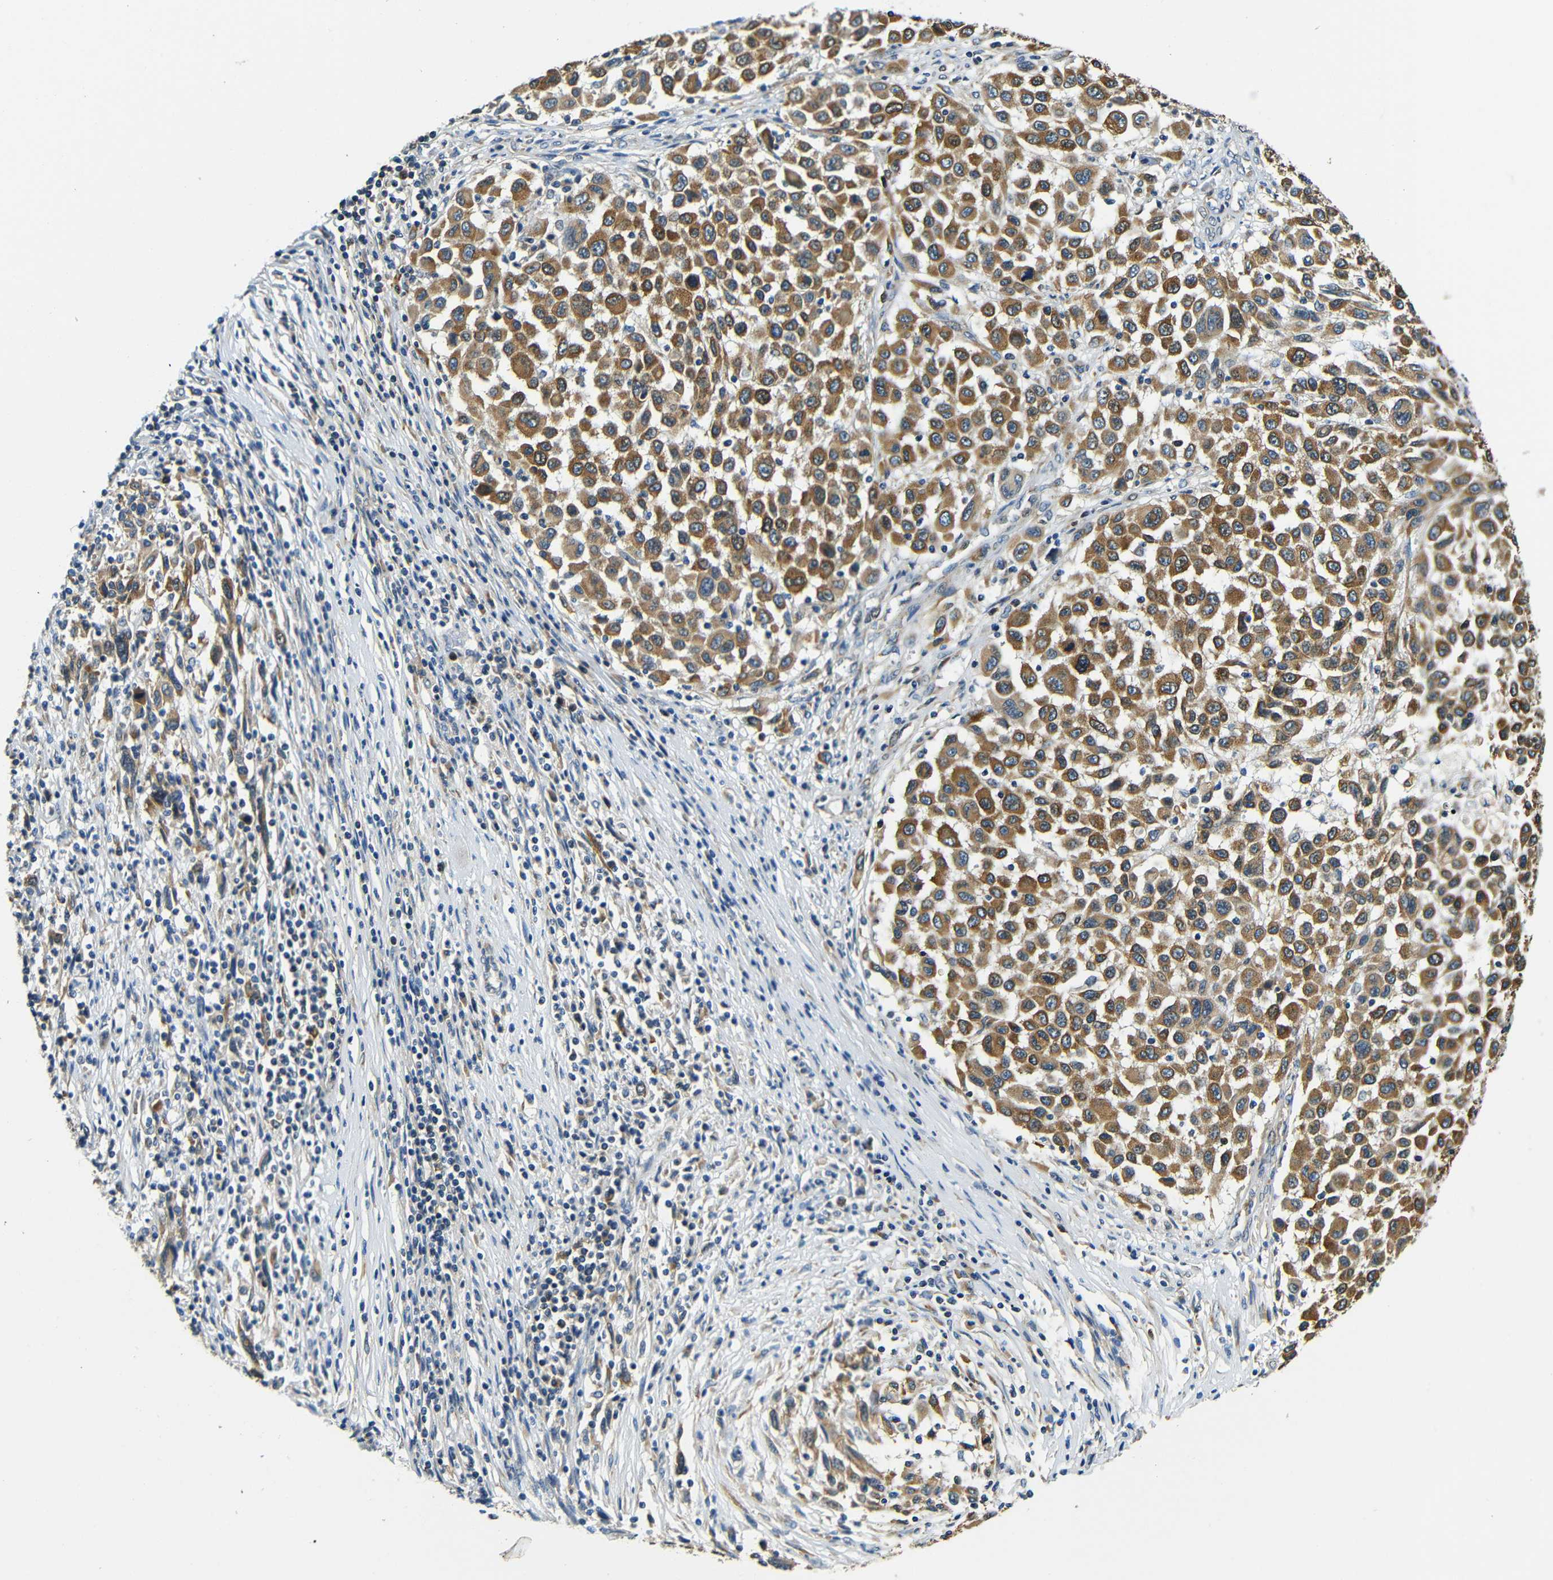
{"staining": {"intensity": "strong", "quantity": ">75%", "location": "cytoplasmic/membranous"}, "tissue": "melanoma", "cell_type": "Tumor cells", "image_type": "cancer", "snomed": [{"axis": "morphology", "description": "Malignant melanoma, Metastatic site"}, {"axis": "topography", "description": "Lymph node"}], "caption": "This histopathology image displays IHC staining of malignant melanoma (metastatic site), with high strong cytoplasmic/membranous expression in about >75% of tumor cells.", "gene": "VAPB", "patient": {"sex": "male", "age": 61}}